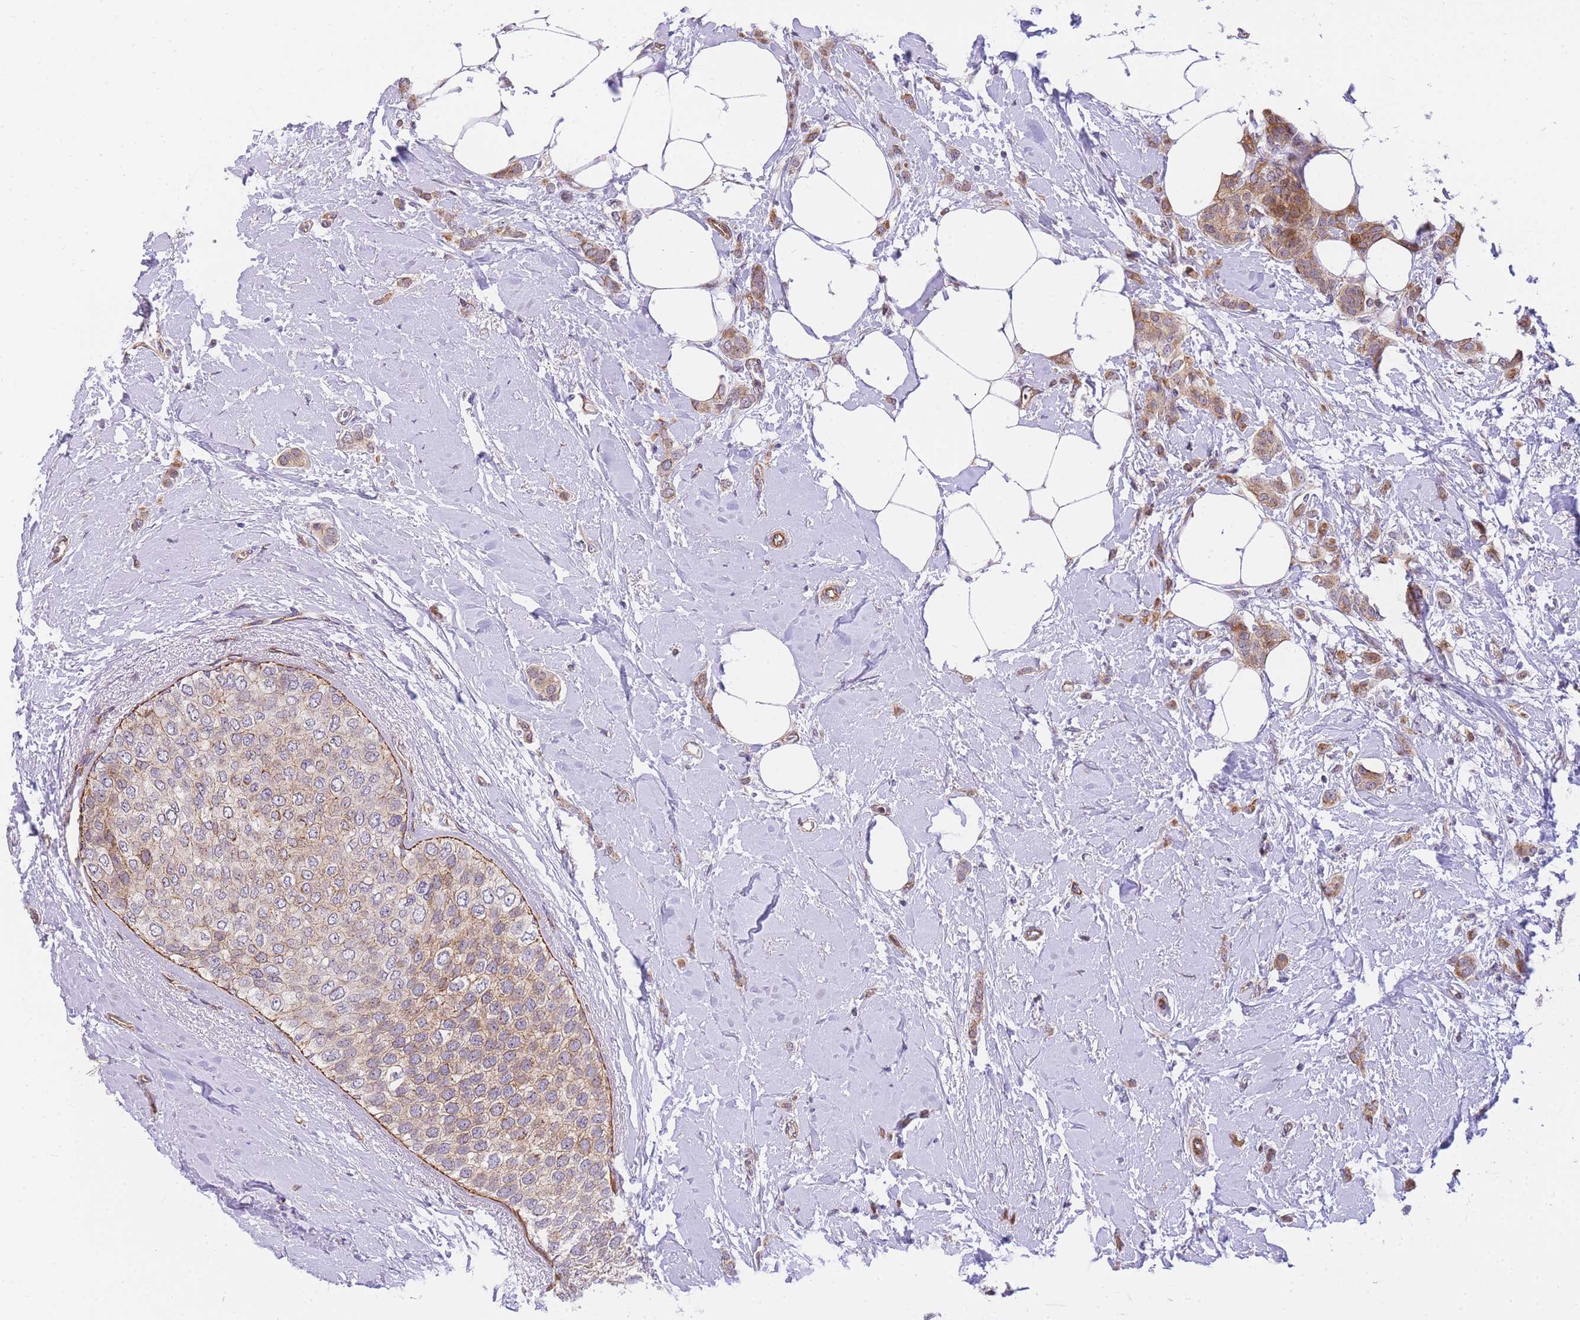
{"staining": {"intensity": "moderate", "quantity": ">75%", "location": "cytoplasmic/membranous"}, "tissue": "breast cancer", "cell_type": "Tumor cells", "image_type": "cancer", "snomed": [{"axis": "morphology", "description": "Duct carcinoma"}, {"axis": "topography", "description": "Breast"}], "caption": "An image showing moderate cytoplasmic/membranous expression in about >75% of tumor cells in invasive ductal carcinoma (breast), as visualized by brown immunohistochemical staining.", "gene": "S100PBP", "patient": {"sex": "female", "age": 72}}